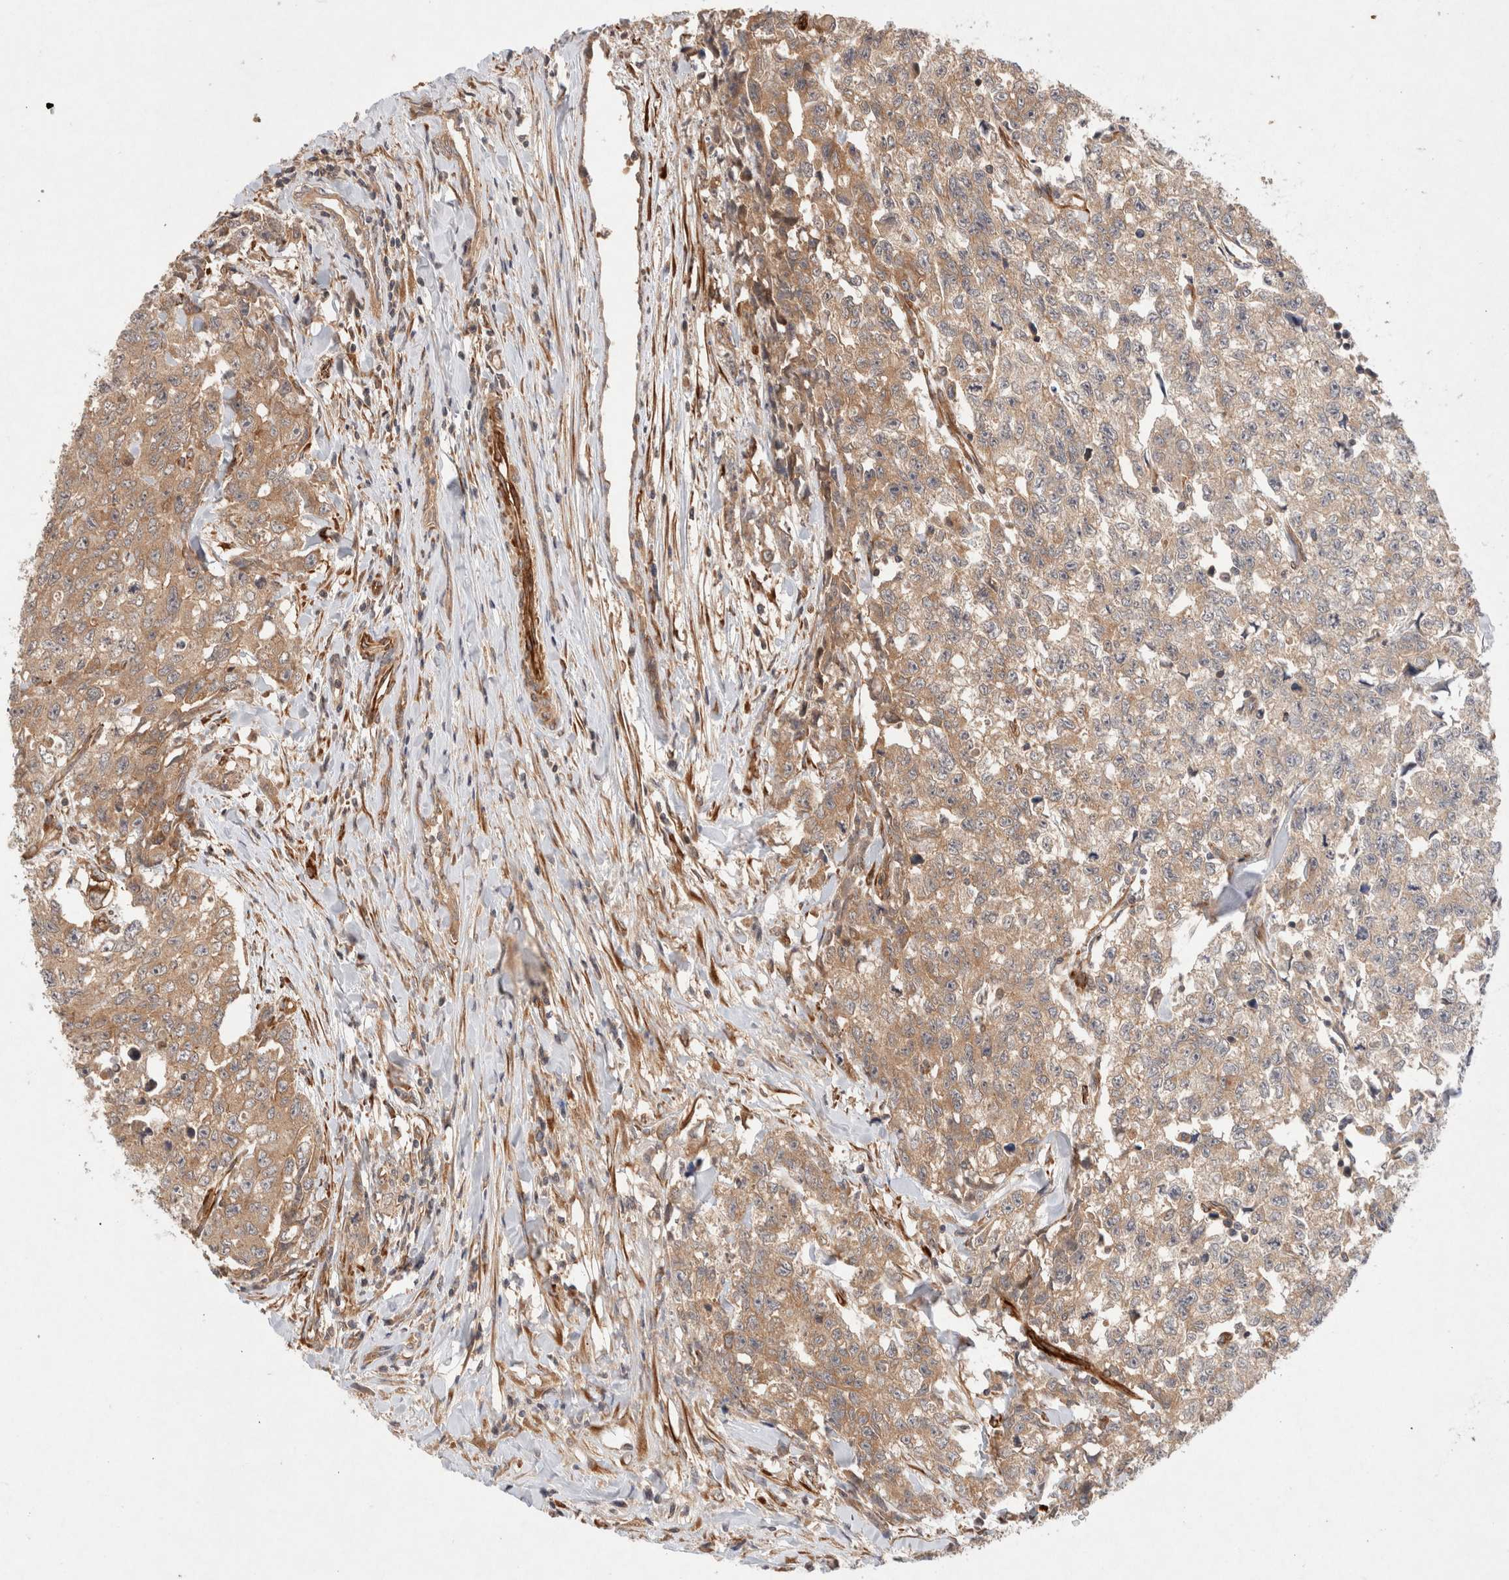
{"staining": {"intensity": "moderate", "quantity": ">75%", "location": "cytoplasmic/membranous"}, "tissue": "testis cancer", "cell_type": "Tumor cells", "image_type": "cancer", "snomed": [{"axis": "morphology", "description": "Carcinoma, Embryonal, NOS"}, {"axis": "topography", "description": "Testis"}], "caption": "Brown immunohistochemical staining in human testis cancer (embryonal carcinoma) reveals moderate cytoplasmic/membranous positivity in approximately >75% of tumor cells.", "gene": "KLHL20", "patient": {"sex": "male", "age": 28}}